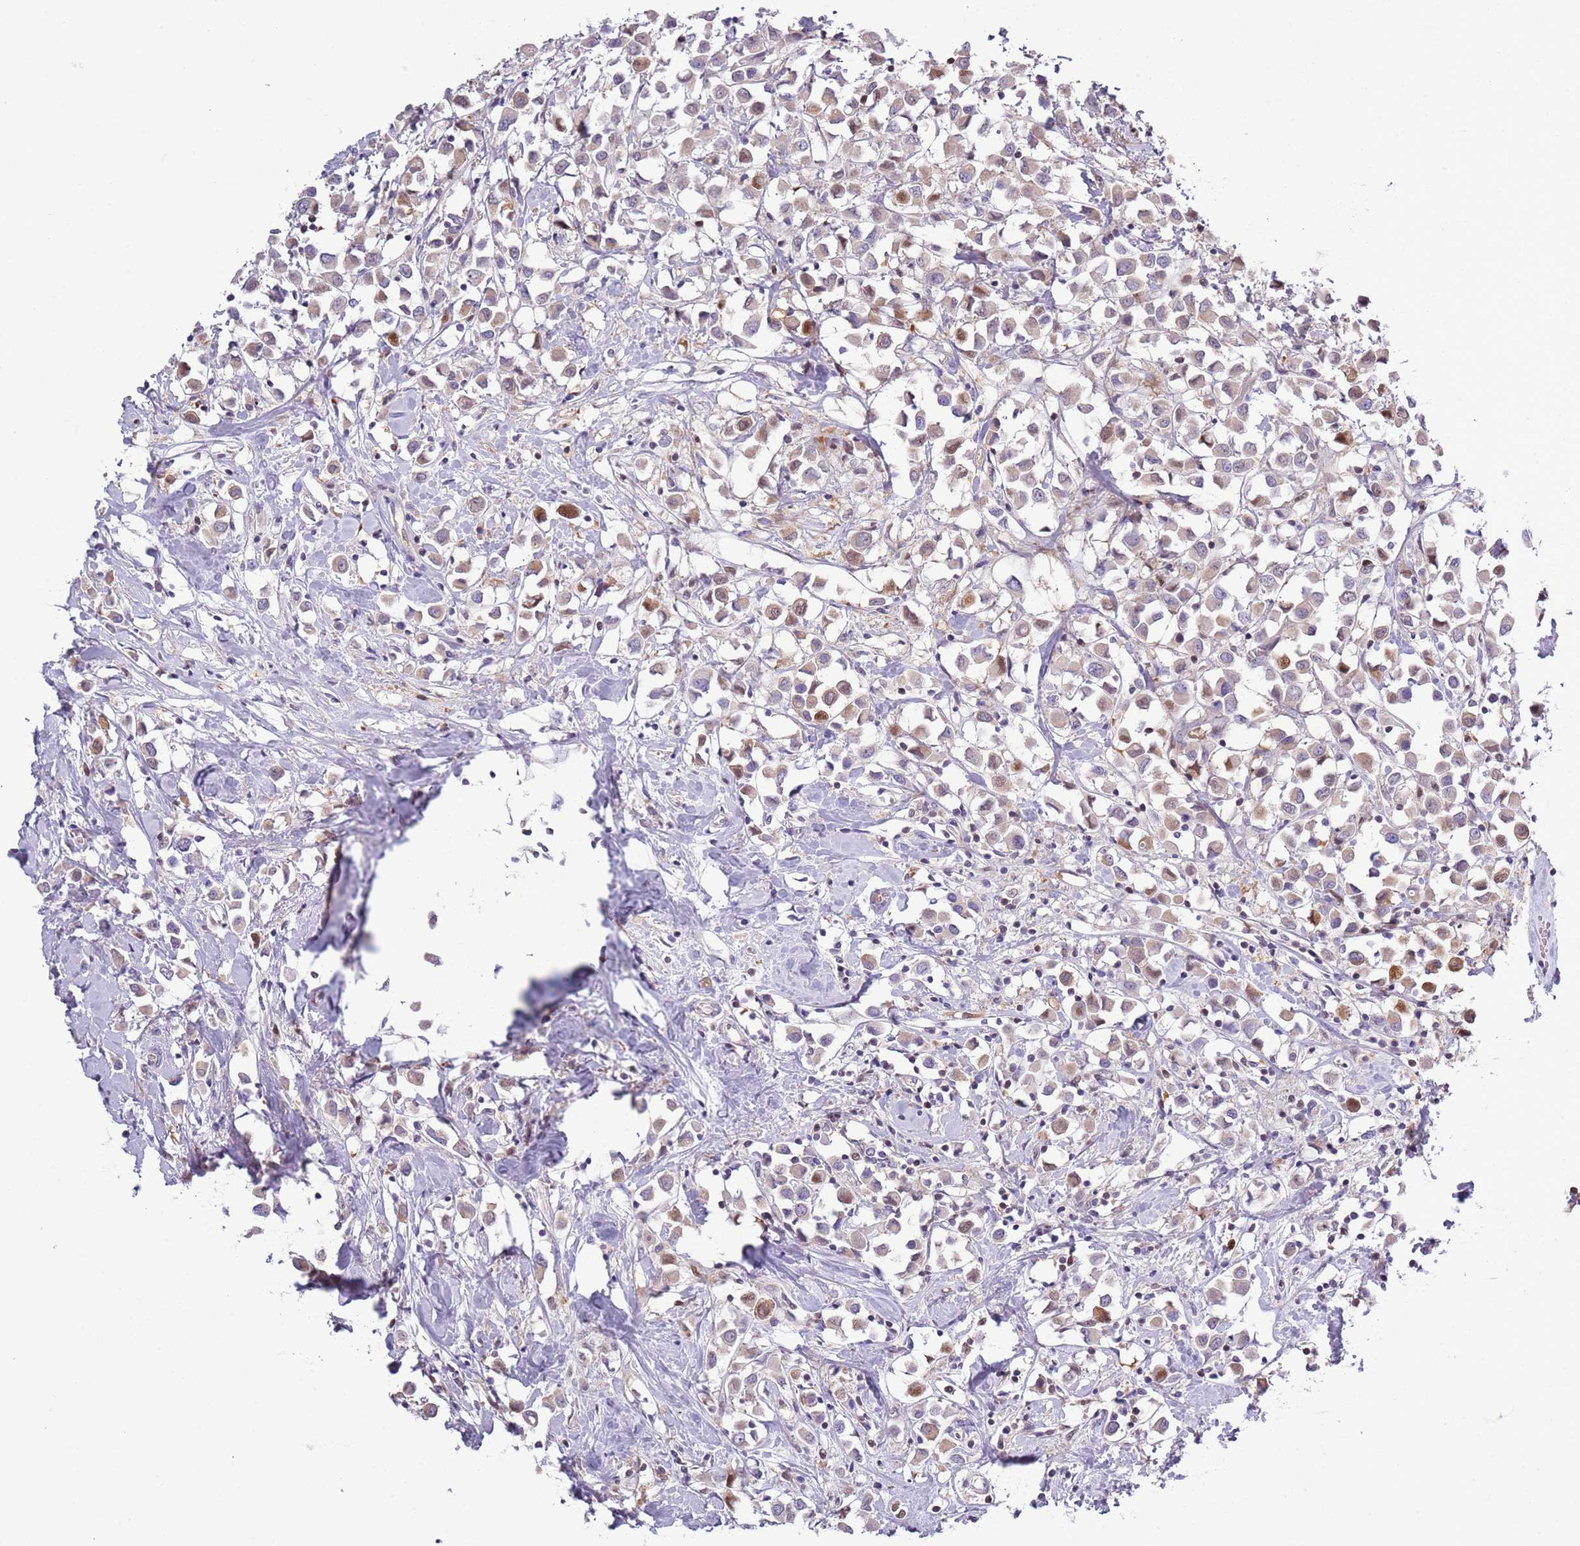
{"staining": {"intensity": "moderate", "quantity": "<25%", "location": "cytoplasmic/membranous,nuclear"}, "tissue": "breast cancer", "cell_type": "Tumor cells", "image_type": "cancer", "snomed": [{"axis": "morphology", "description": "Duct carcinoma"}, {"axis": "topography", "description": "Breast"}], "caption": "Immunohistochemistry (IHC) histopathology image of neoplastic tissue: infiltrating ductal carcinoma (breast) stained using immunohistochemistry displays low levels of moderate protein expression localized specifically in the cytoplasmic/membranous and nuclear of tumor cells, appearing as a cytoplasmic/membranous and nuclear brown color.", "gene": "NBPF6", "patient": {"sex": "female", "age": 61}}